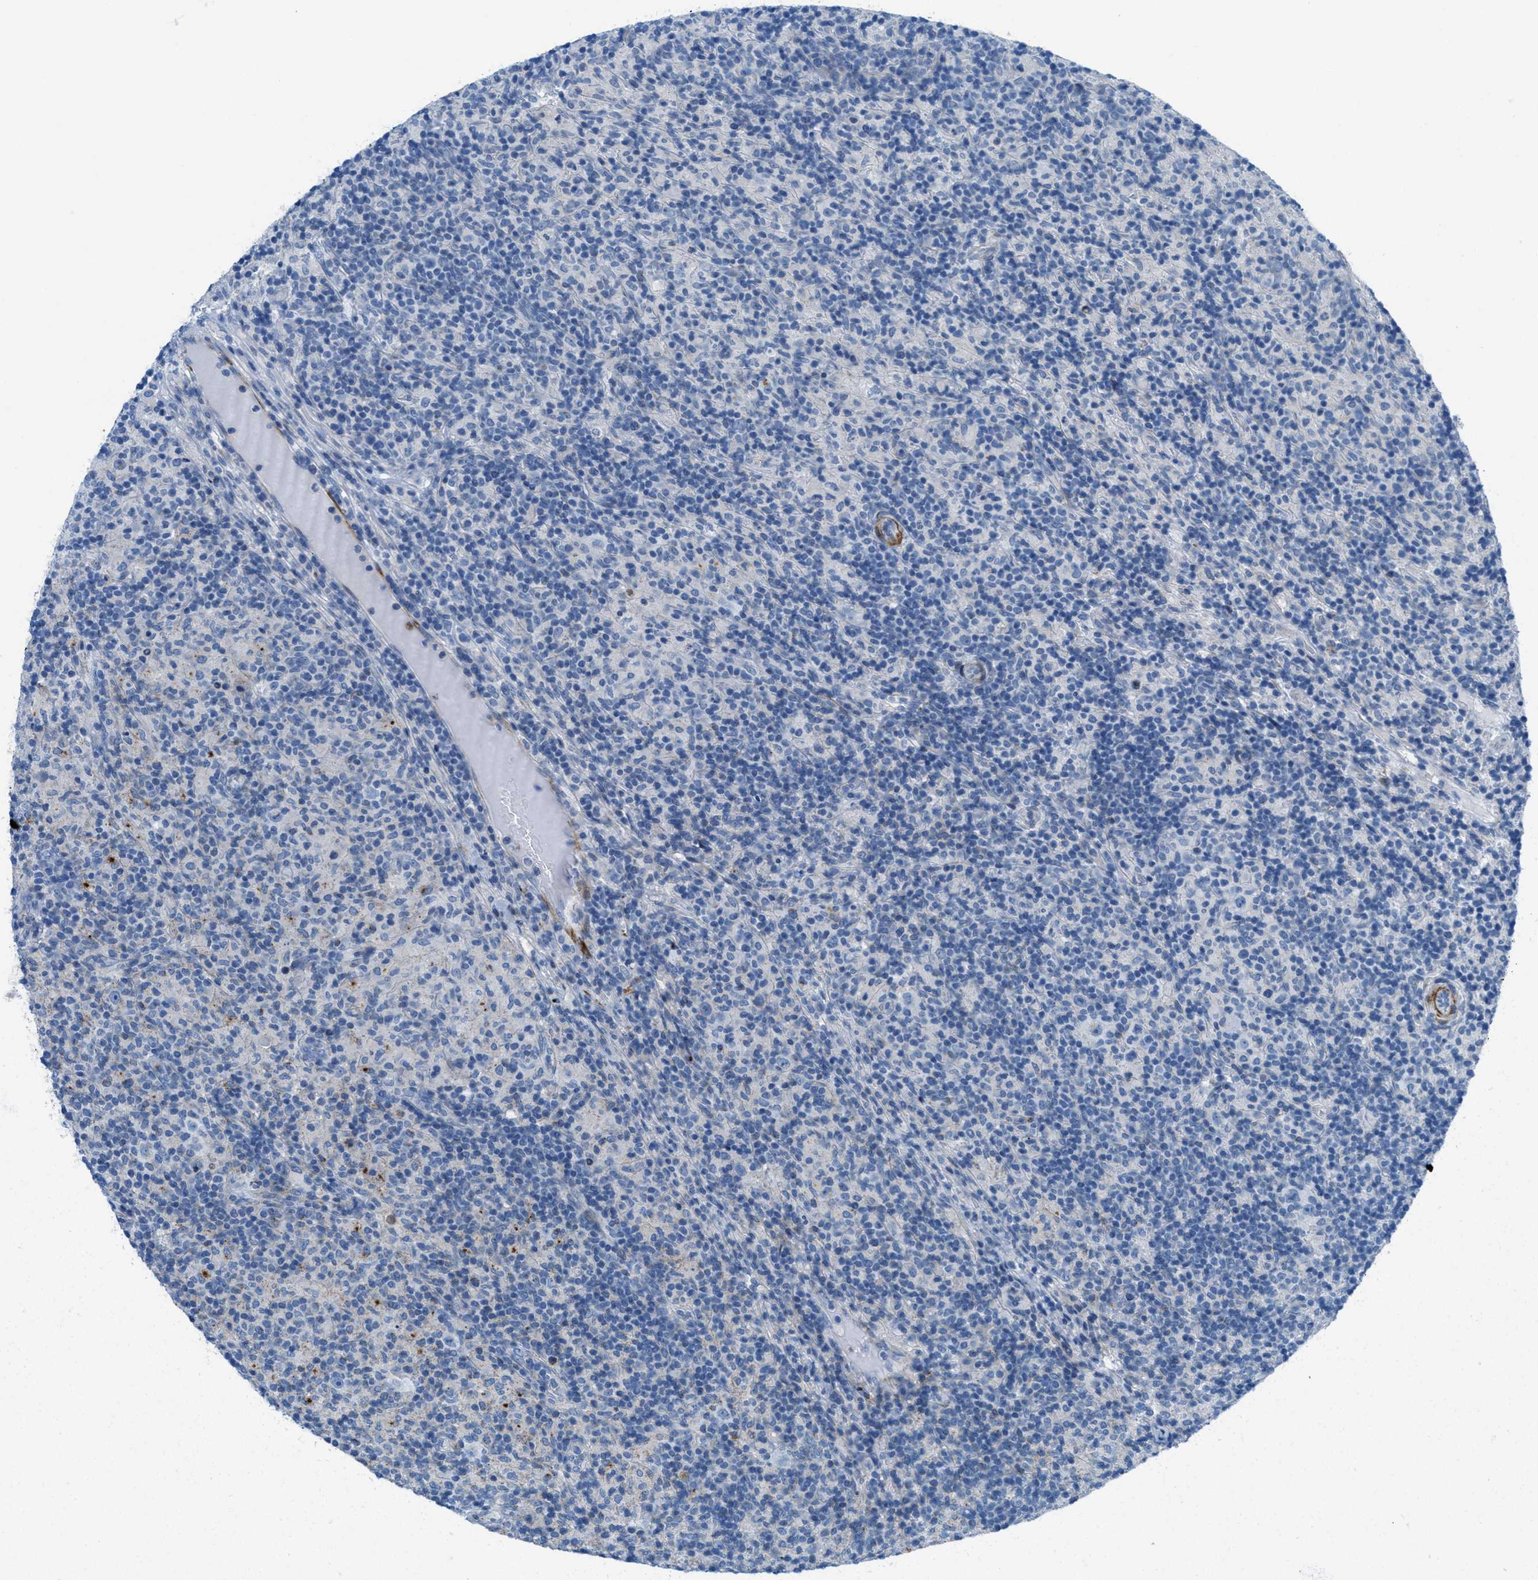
{"staining": {"intensity": "negative", "quantity": "none", "location": "none"}, "tissue": "lymphoma", "cell_type": "Tumor cells", "image_type": "cancer", "snomed": [{"axis": "morphology", "description": "Hodgkin's disease, NOS"}, {"axis": "topography", "description": "Lymph node"}], "caption": "Human lymphoma stained for a protein using IHC displays no expression in tumor cells.", "gene": "MFSD13A", "patient": {"sex": "male", "age": 70}}